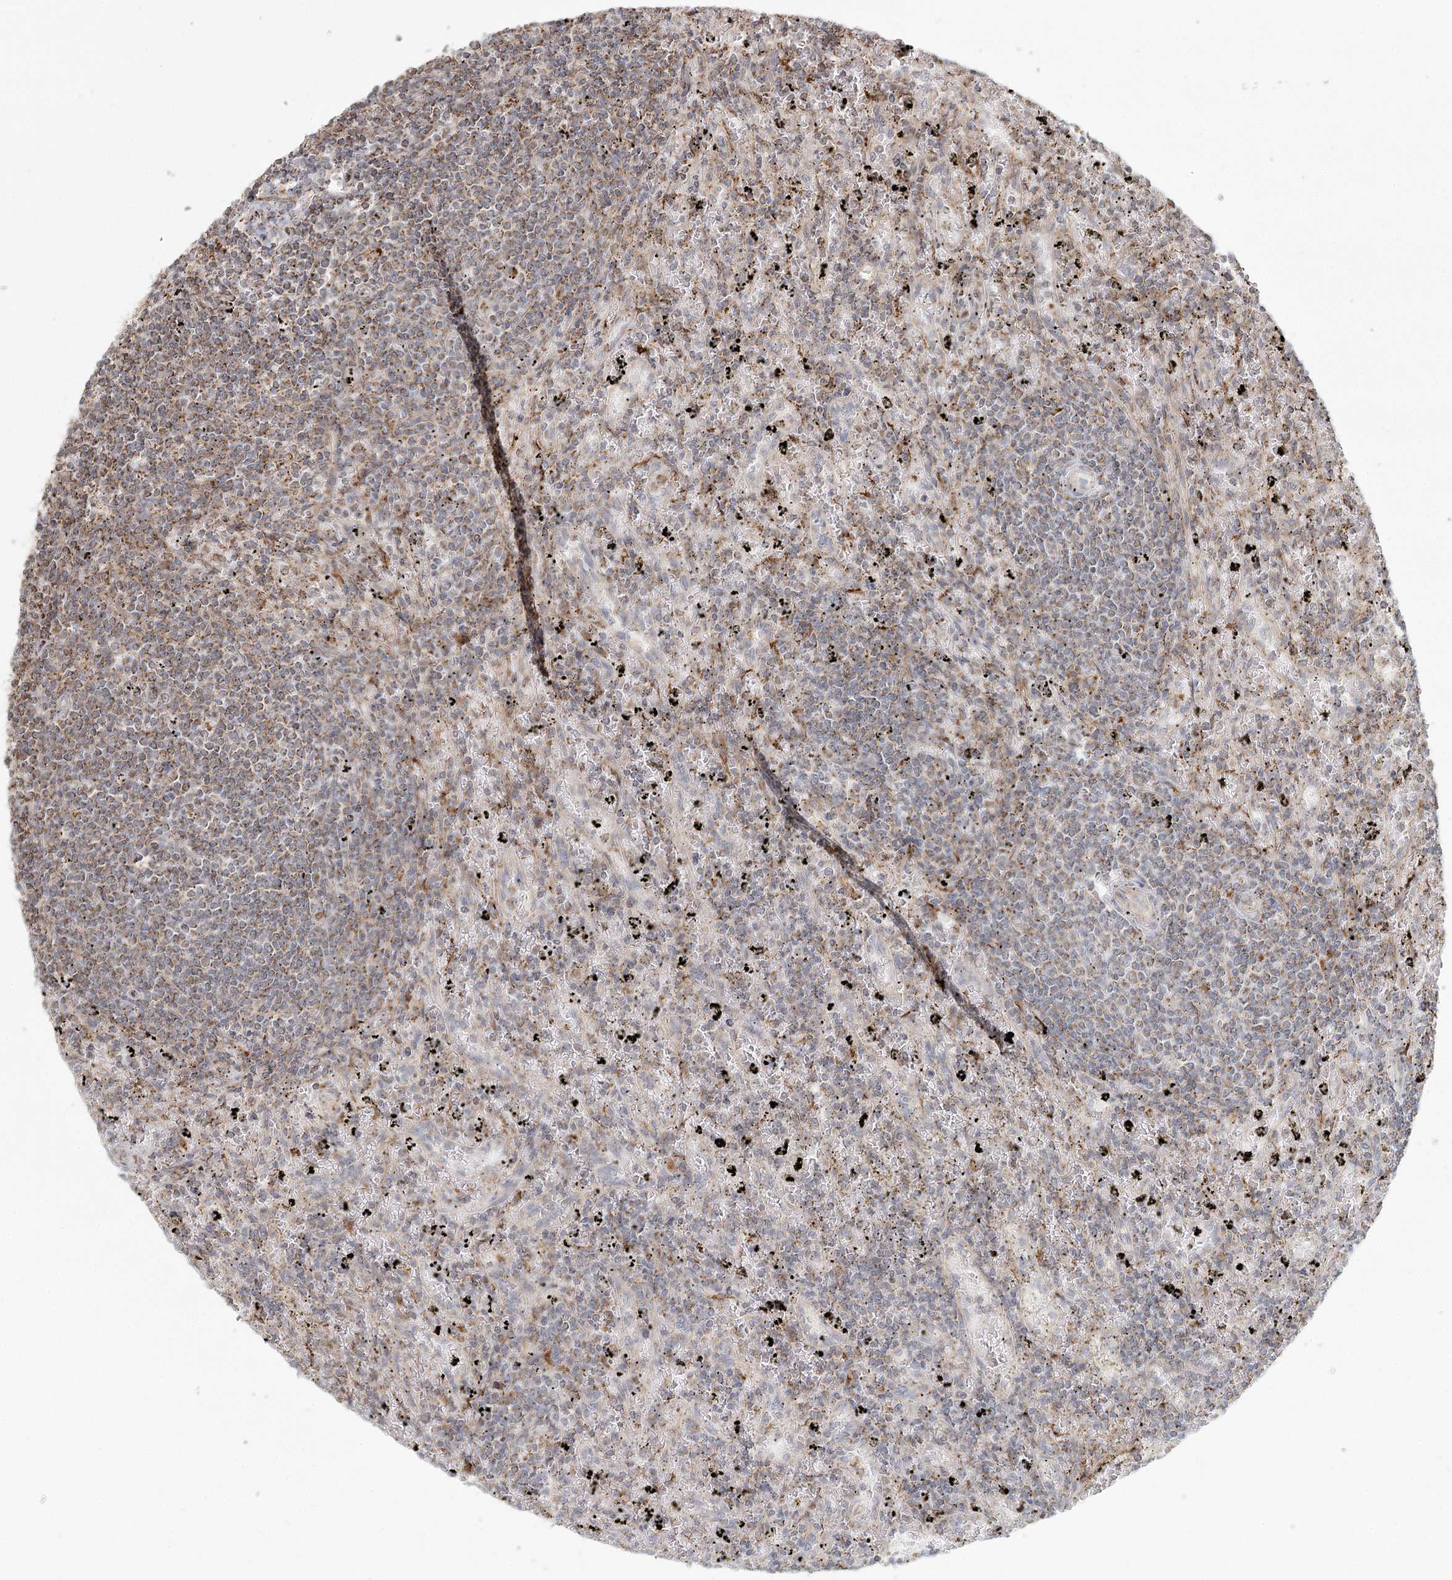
{"staining": {"intensity": "moderate", "quantity": "25%-75%", "location": "cytoplasmic/membranous"}, "tissue": "lymphoma", "cell_type": "Tumor cells", "image_type": "cancer", "snomed": [{"axis": "morphology", "description": "Malignant lymphoma, non-Hodgkin's type, Low grade"}, {"axis": "topography", "description": "Spleen"}], "caption": "Immunohistochemical staining of human lymphoma shows moderate cytoplasmic/membranous protein staining in approximately 25%-75% of tumor cells. (IHC, brightfield microscopy, high magnification).", "gene": "LACTB", "patient": {"sex": "male", "age": 76}}